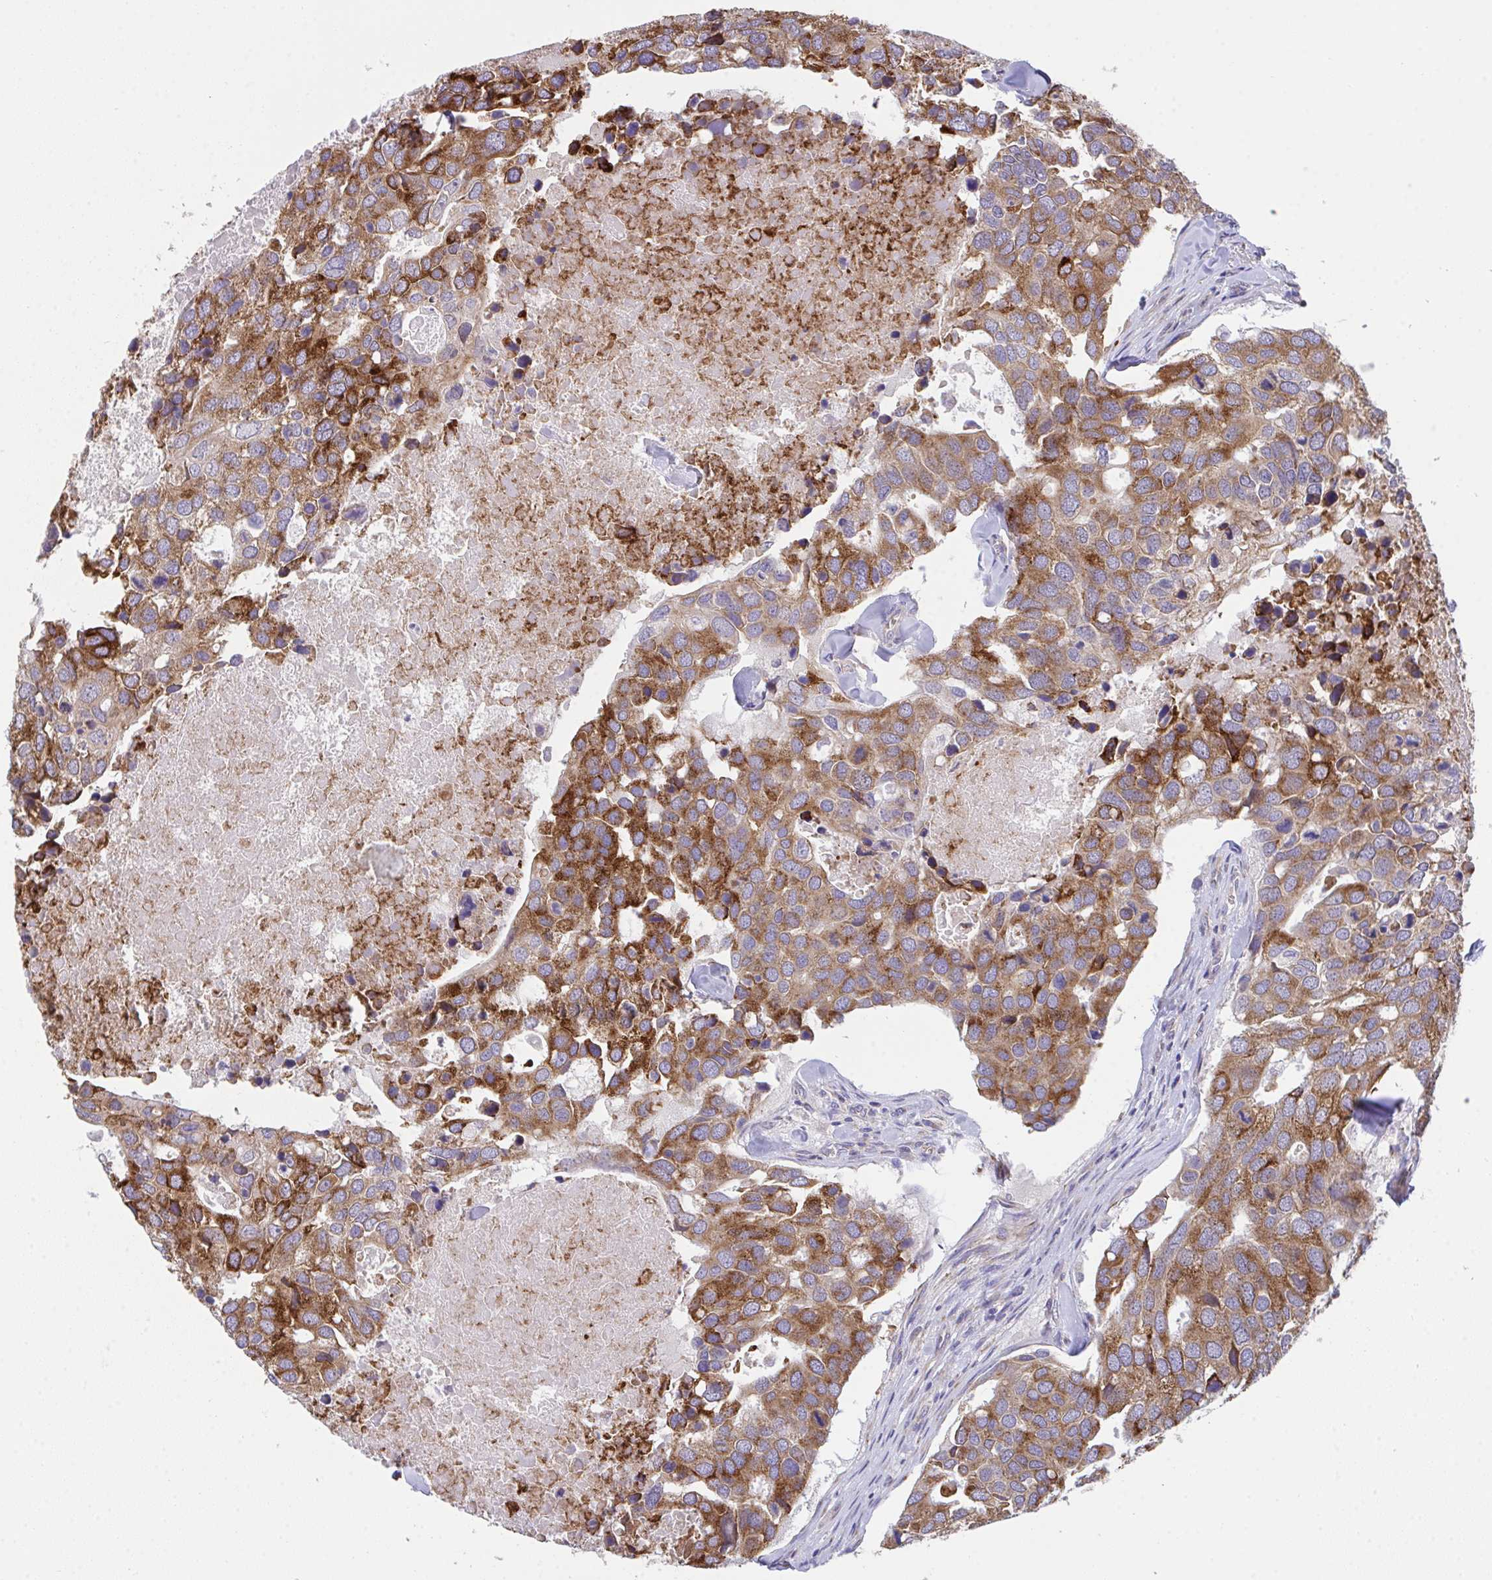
{"staining": {"intensity": "moderate", "quantity": ">75%", "location": "cytoplasmic/membranous"}, "tissue": "breast cancer", "cell_type": "Tumor cells", "image_type": "cancer", "snomed": [{"axis": "morphology", "description": "Duct carcinoma"}, {"axis": "topography", "description": "Breast"}], "caption": "Breast cancer (infiltrating ductal carcinoma) stained with IHC displays moderate cytoplasmic/membranous positivity in about >75% of tumor cells. (DAB (3,3'-diaminobenzidine) = brown stain, brightfield microscopy at high magnification).", "gene": "MIA3", "patient": {"sex": "female", "age": 83}}